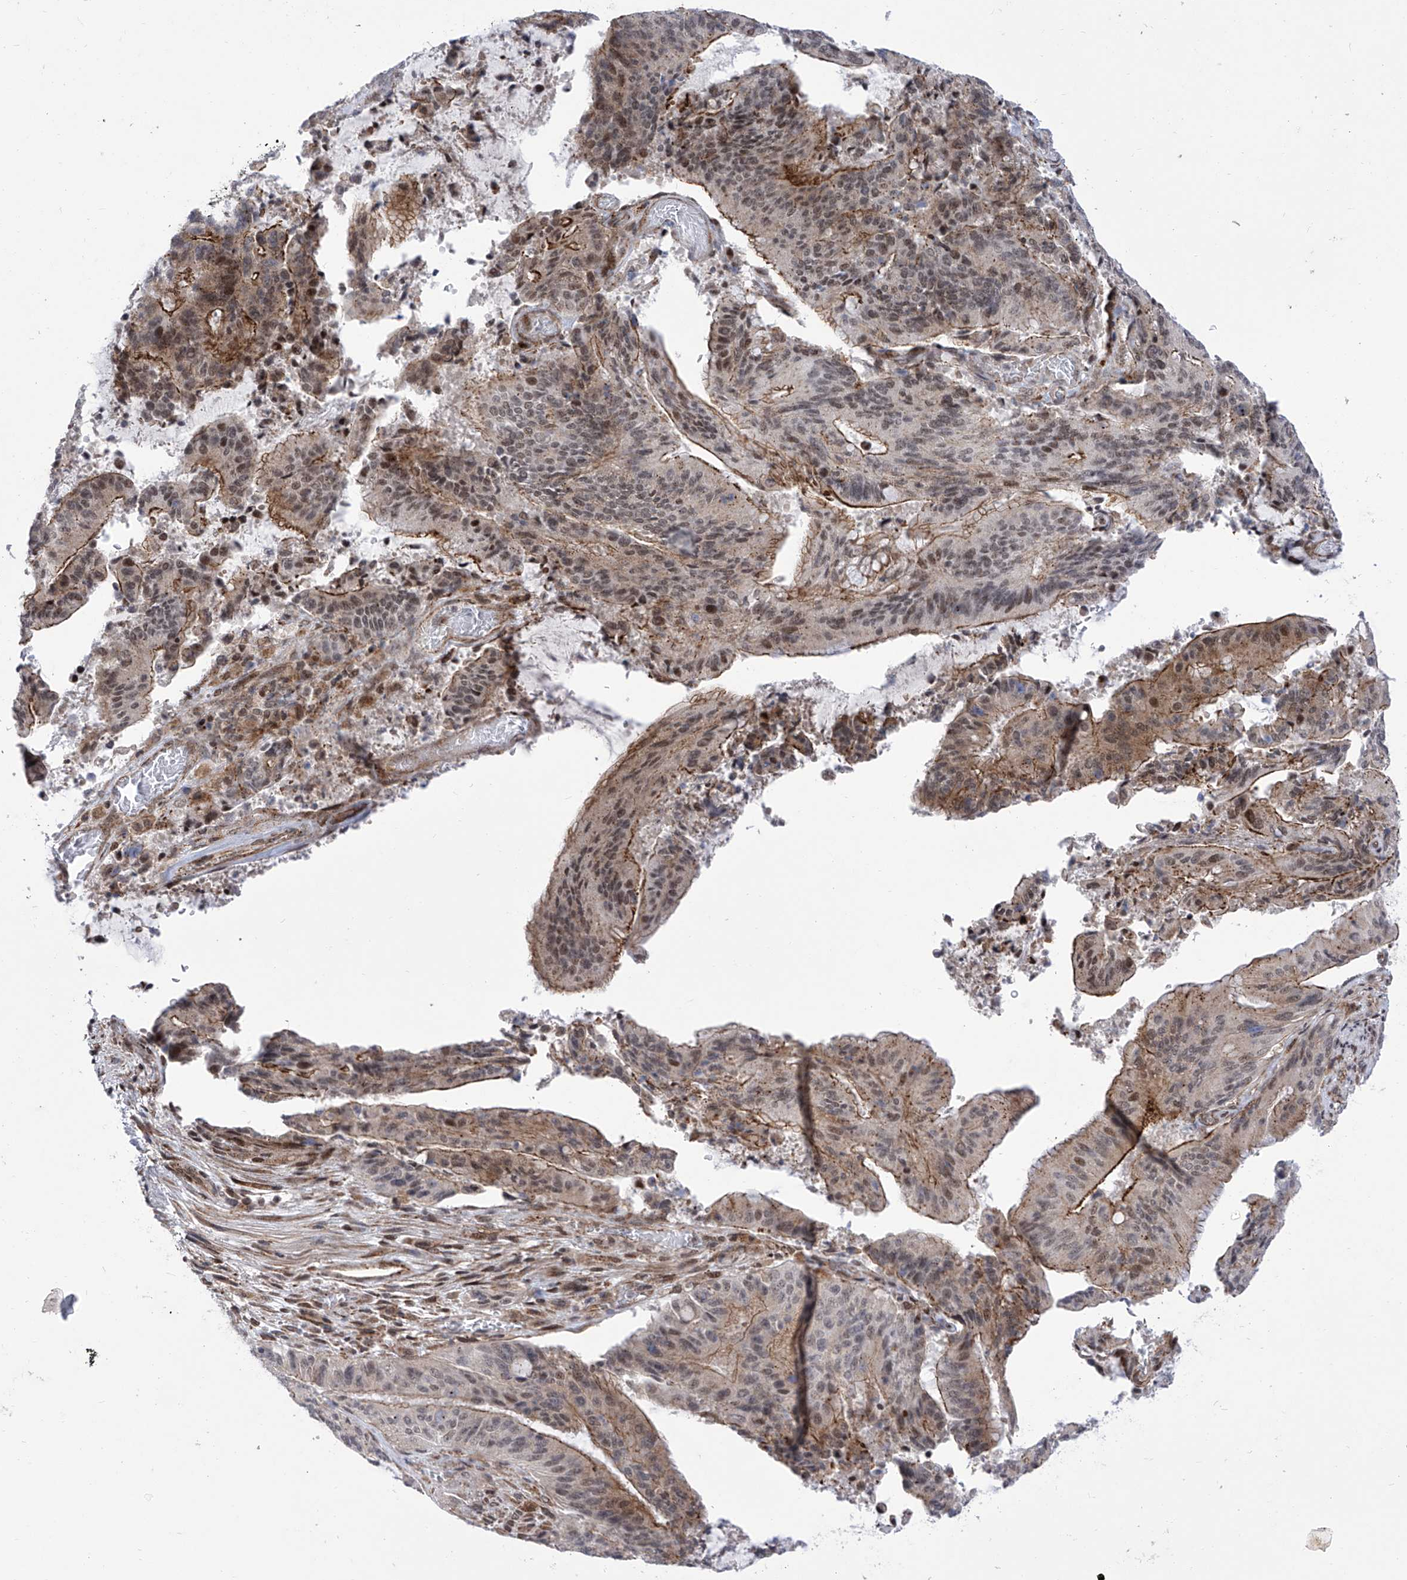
{"staining": {"intensity": "moderate", "quantity": "25%-75%", "location": "cytoplasmic/membranous,nuclear"}, "tissue": "liver cancer", "cell_type": "Tumor cells", "image_type": "cancer", "snomed": [{"axis": "morphology", "description": "Normal tissue, NOS"}, {"axis": "morphology", "description": "Cholangiocarcinoma"}, {"axis": "topography", "description": "Liver"}, {"axis": "topography", "description": "Peripheral nerve tissue"}], "caption": "IHC (DAB (3,3'-diaminobenzidine)) staining of human liver cancer (cholangiocarcinoma) displays moderate cytoplasmic/membranous and nuclear protein staining in approximately 25%-75% of tumor cells. (Stains: DAB in brown, nuclei in blue, Microscopy: brightfield microscopy at high magnification).", "gene": "CEP290", "patient": {"sex": "female", "age": 73}}